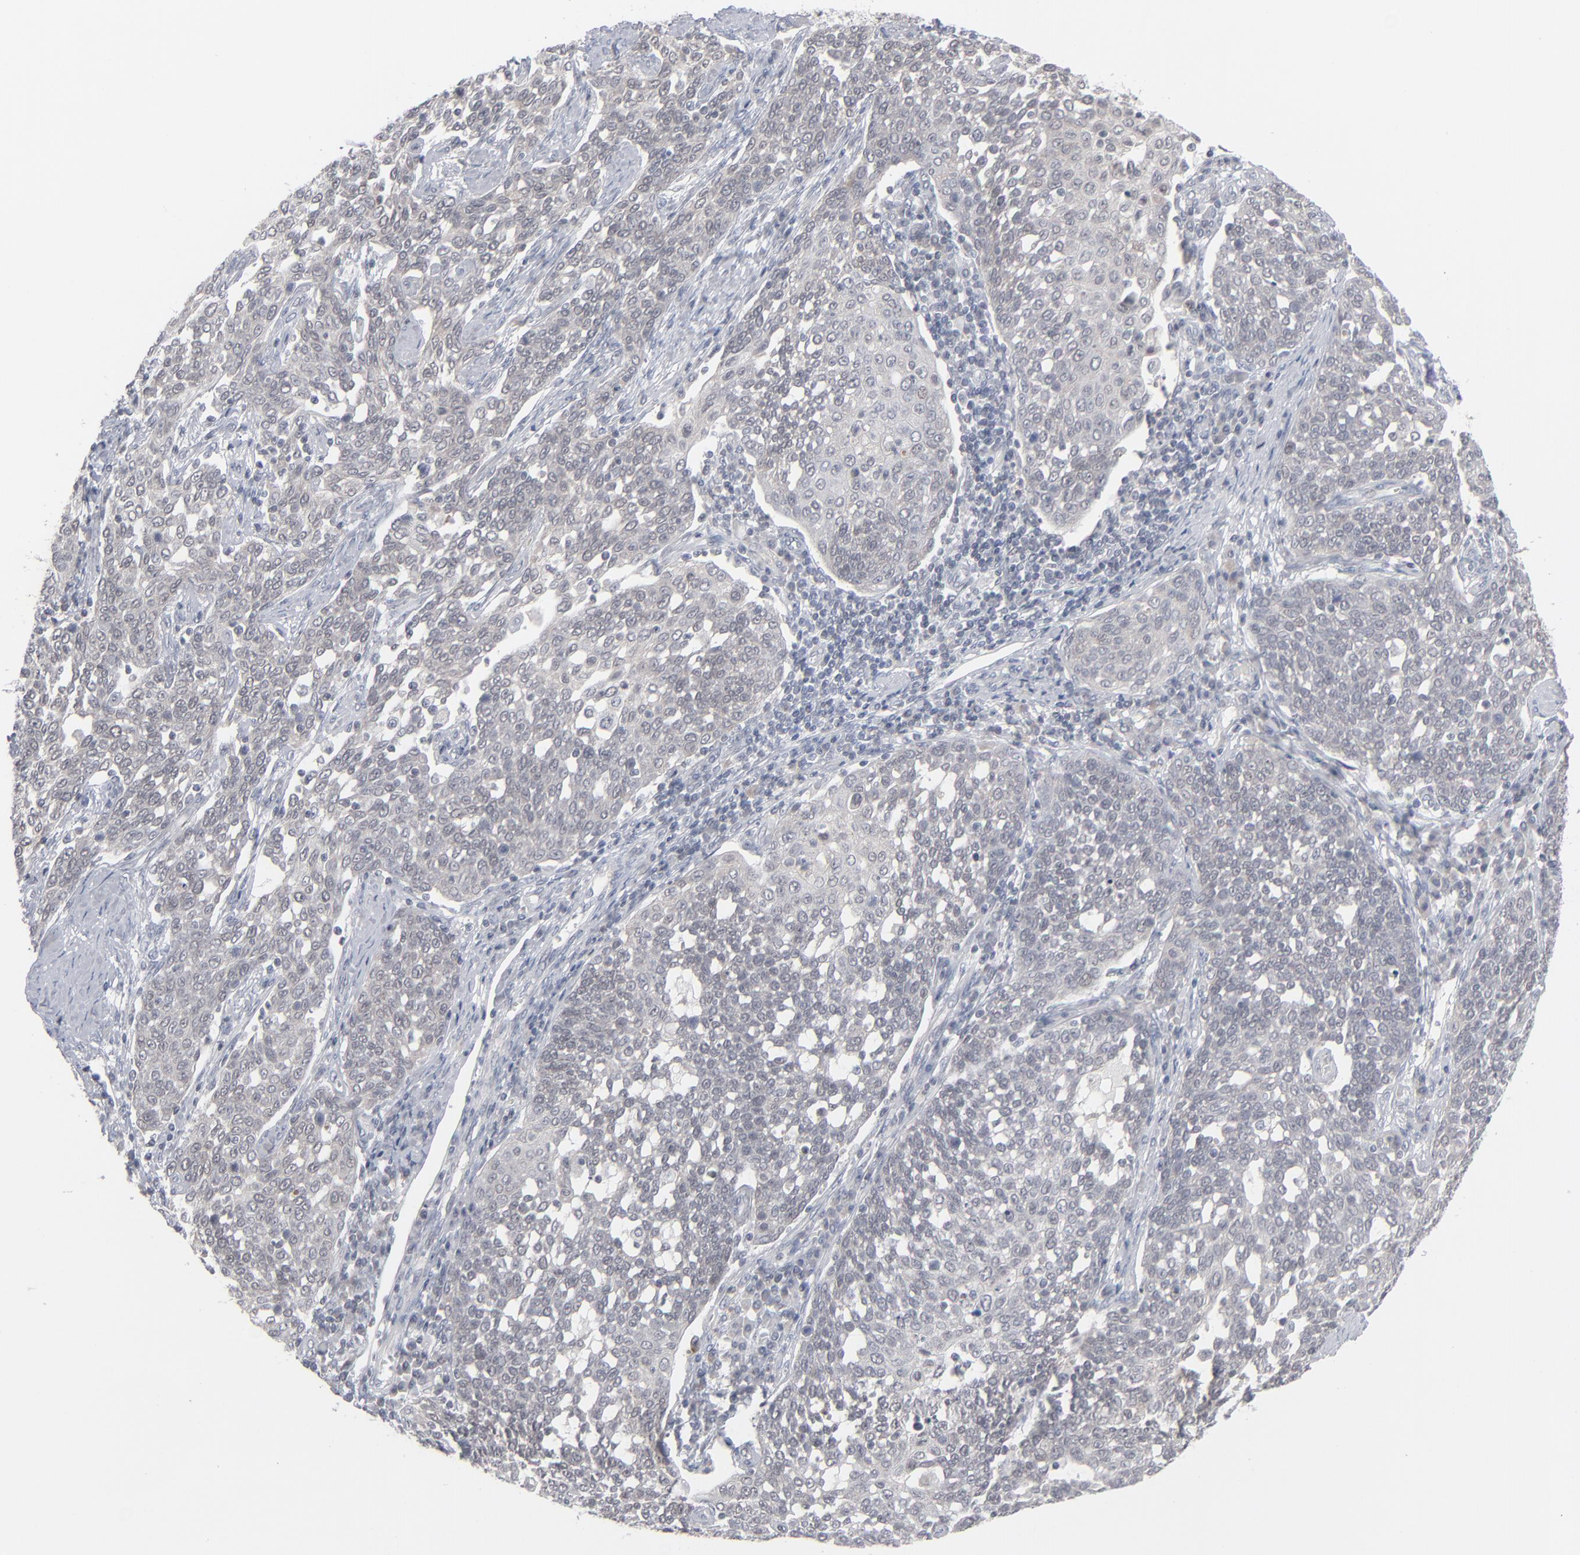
{"staining": {"intensity": "negative", "quantity": "none", "location": "none"}, "tissue": "cervical cancer", "cell_type": "Tumor cells", "image_type": "cancer", "snomed": [{"axis": "morphology", "description": "Squamous cell carcinoma, NOS"}, {"axis": "topography", "description": "Cervix"}], "caption": "A photomicrograph of cervical cancer (squamous cell carcinoma) stained for a protein exhibits no brown staining in tumor cells.", "gene": "POF1B", "patient": {"sex": "female", "age": 34}}